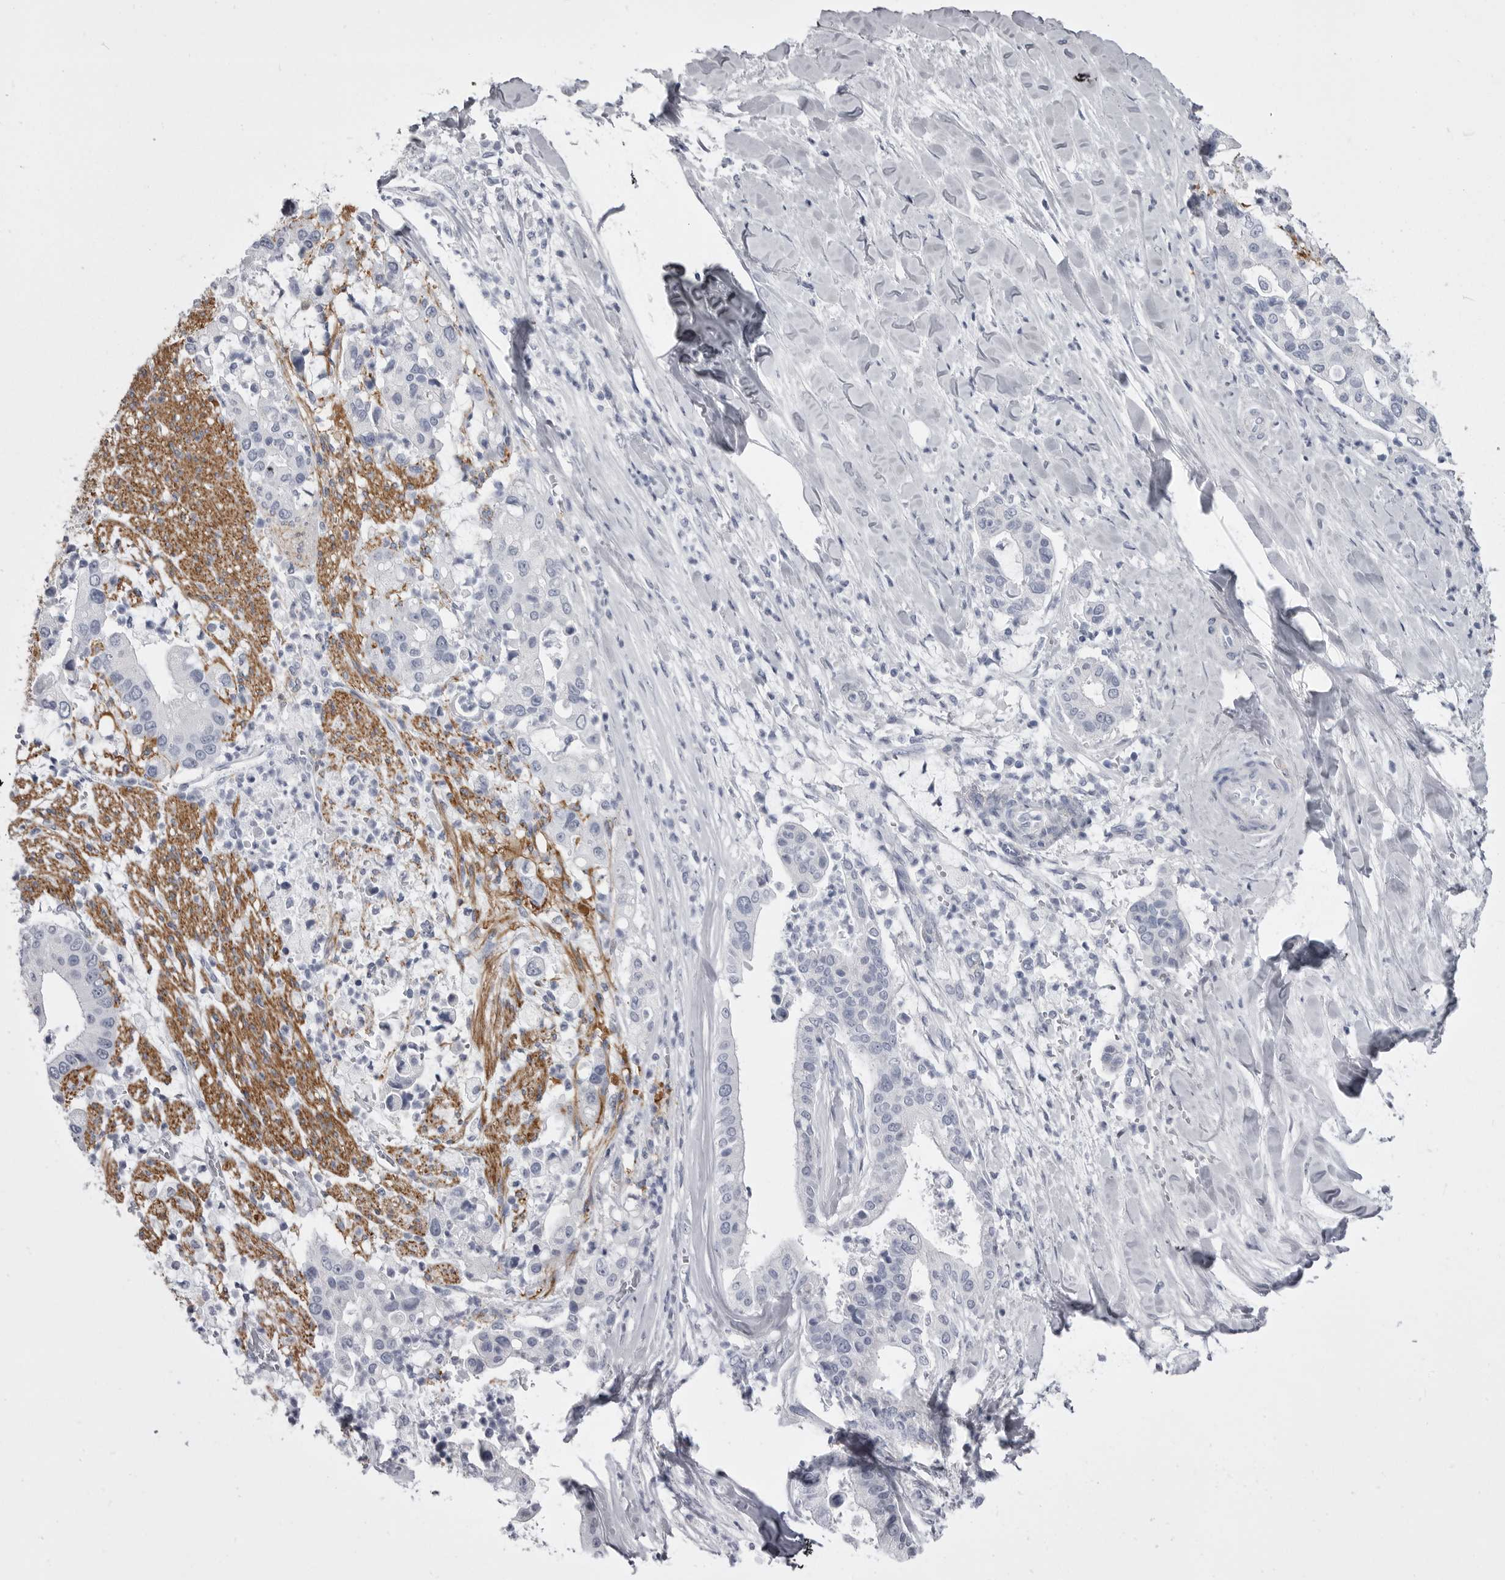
{"staining": {"intensity": "negative", "quantity": "none", "location": "none"}, "tissue": "liver cancer", "cell_type": "Tumor cells", "image_type": "cancer", "snomed": [{"axis": "morphology", "description": "Cholangiocarcinoma"}, {"axis": "topography", "description": "Liver"}], "caption": "Immunohistochemical staining of cholangiocarcinoma (liver) displays no significant positivity in tumor cells. Nuclei are stained in blue.", "gene": "ANK2", "patient": {"sex": "female", "age": 54}}